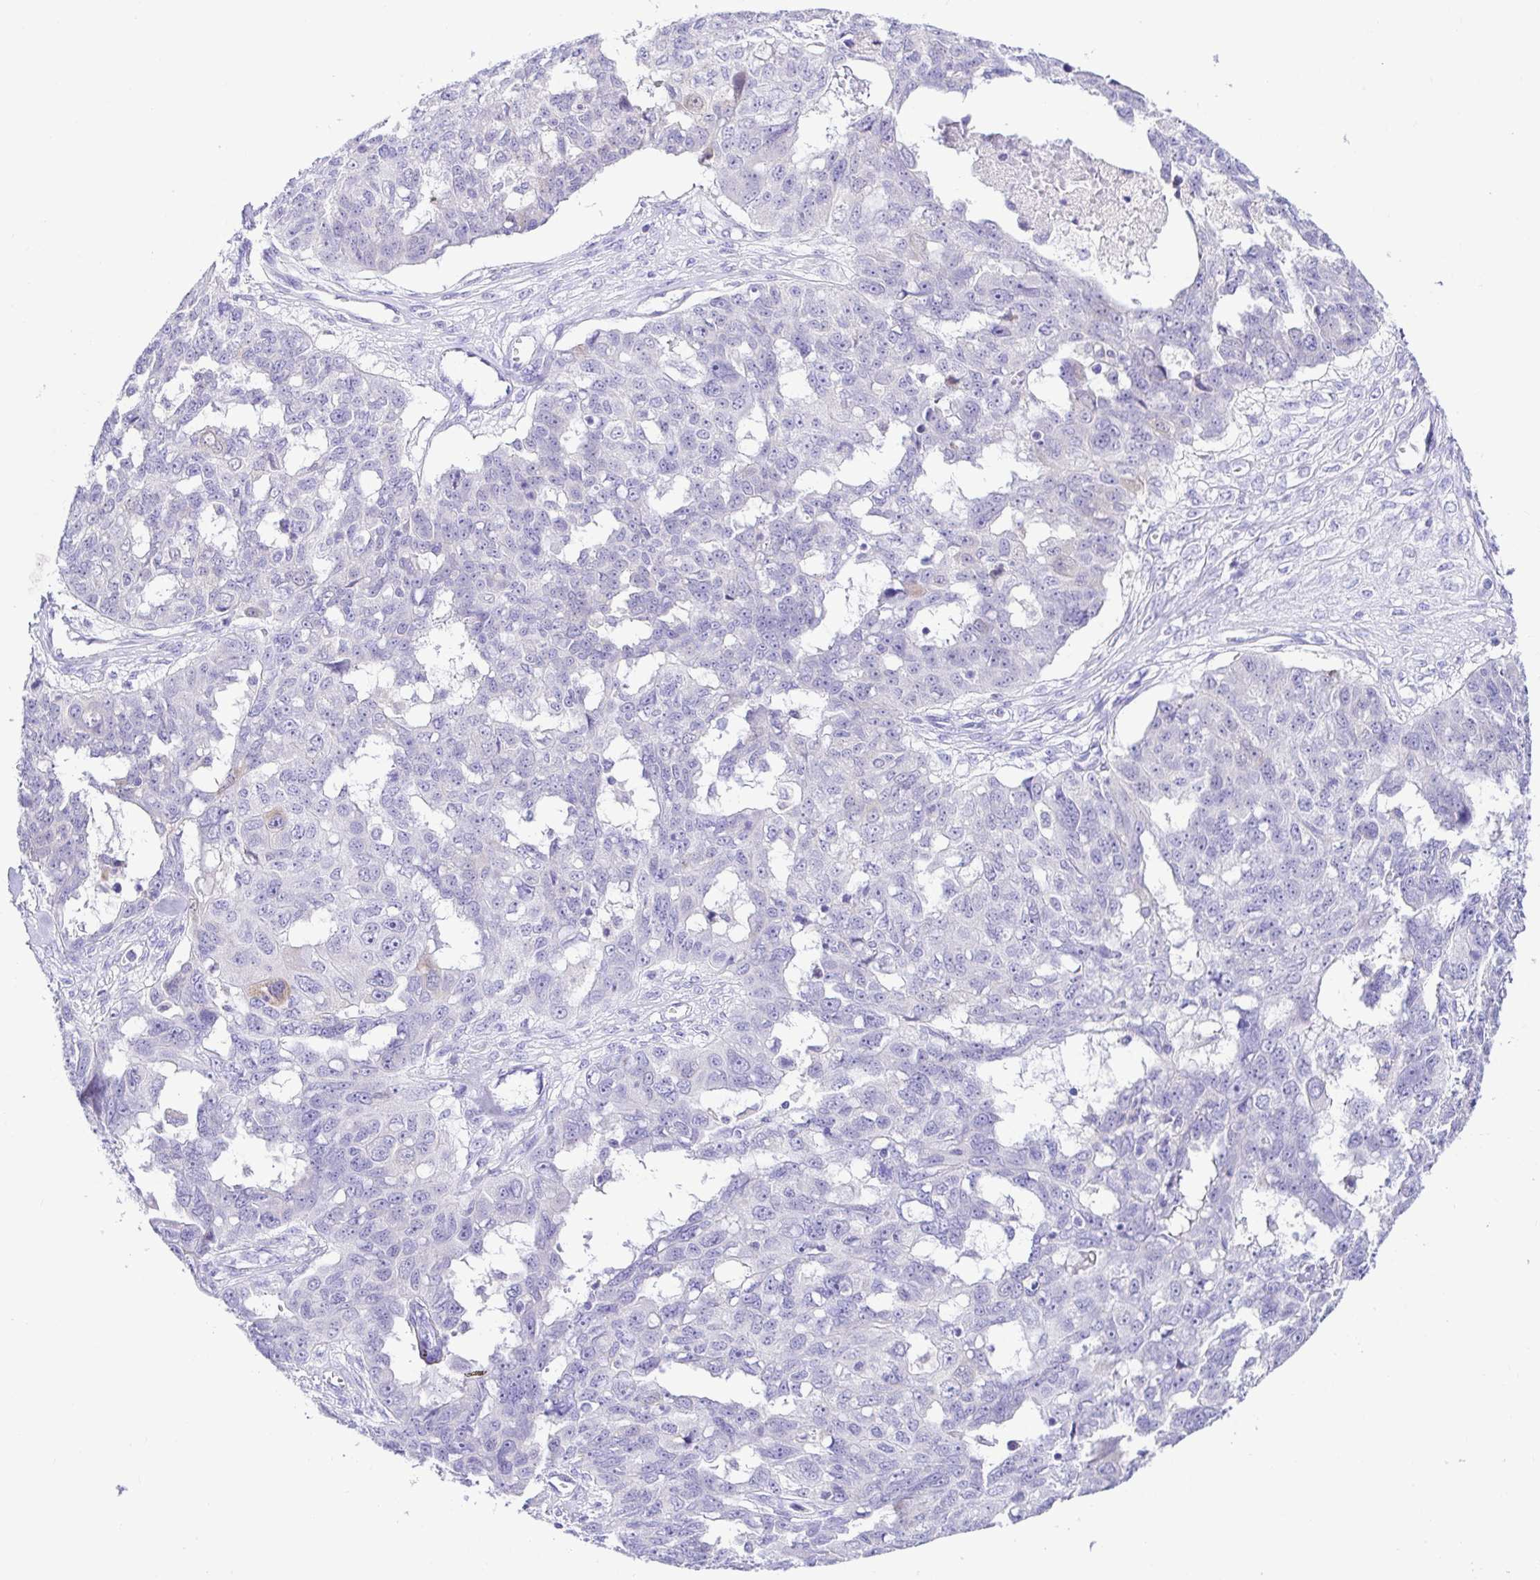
{"staining": {"intensity": "negative", "quantity": "none", "location": "none"}, "tissue": "ovarian cancer", "cell_type": "Tumor cells", "image_type": "cancer", "snomed": [{"axis": "morphology", "description": "Carcinoma, endometroid"}, {"axis": "topography", "description": "Ovary"}], "caption": "High power microscopy photomicrograph of an IHC image of ovarian cancer (endometroid carcinoma), revealing no significant positivity in tumor cells. (Stains: DAB IHC with hematoxylin counter stain, Microscopy: brightfield microscopy at high magnification).", "gene": "BACE2", "patient": {"sex": "female", "age": 70}}